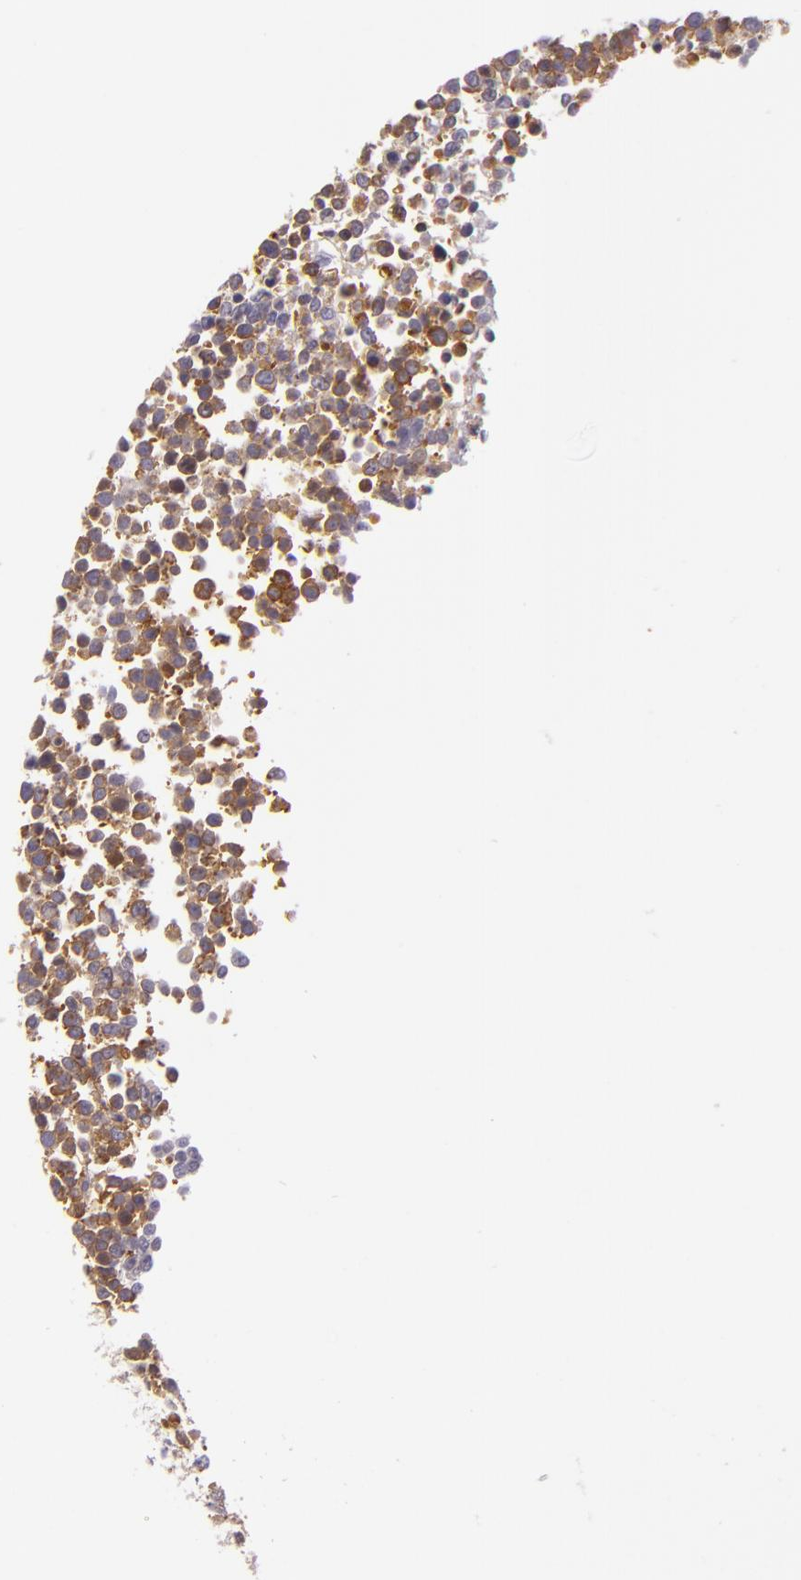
{"staining": {"intensity": "strong", "quantity": ">75%", "location": "cytoplasmic/membranous"}, "tissue": "glioma", "cell_type": "Tumor cells", "image_type": "cancer", "snomed": [{"axis": "morphology", "description": "Glioma, malignant, High grade"}, {"axis": "topography", "description": "Brain"}], "caption": "Strong cytoplasmic/membranous staining for a protein is present in approximately >75% of tumor cells of malignant glioma (high-grade) using immunohistochemistry.", "gene": "TLN1", "patient": {"sex": "male", "age": 66}}